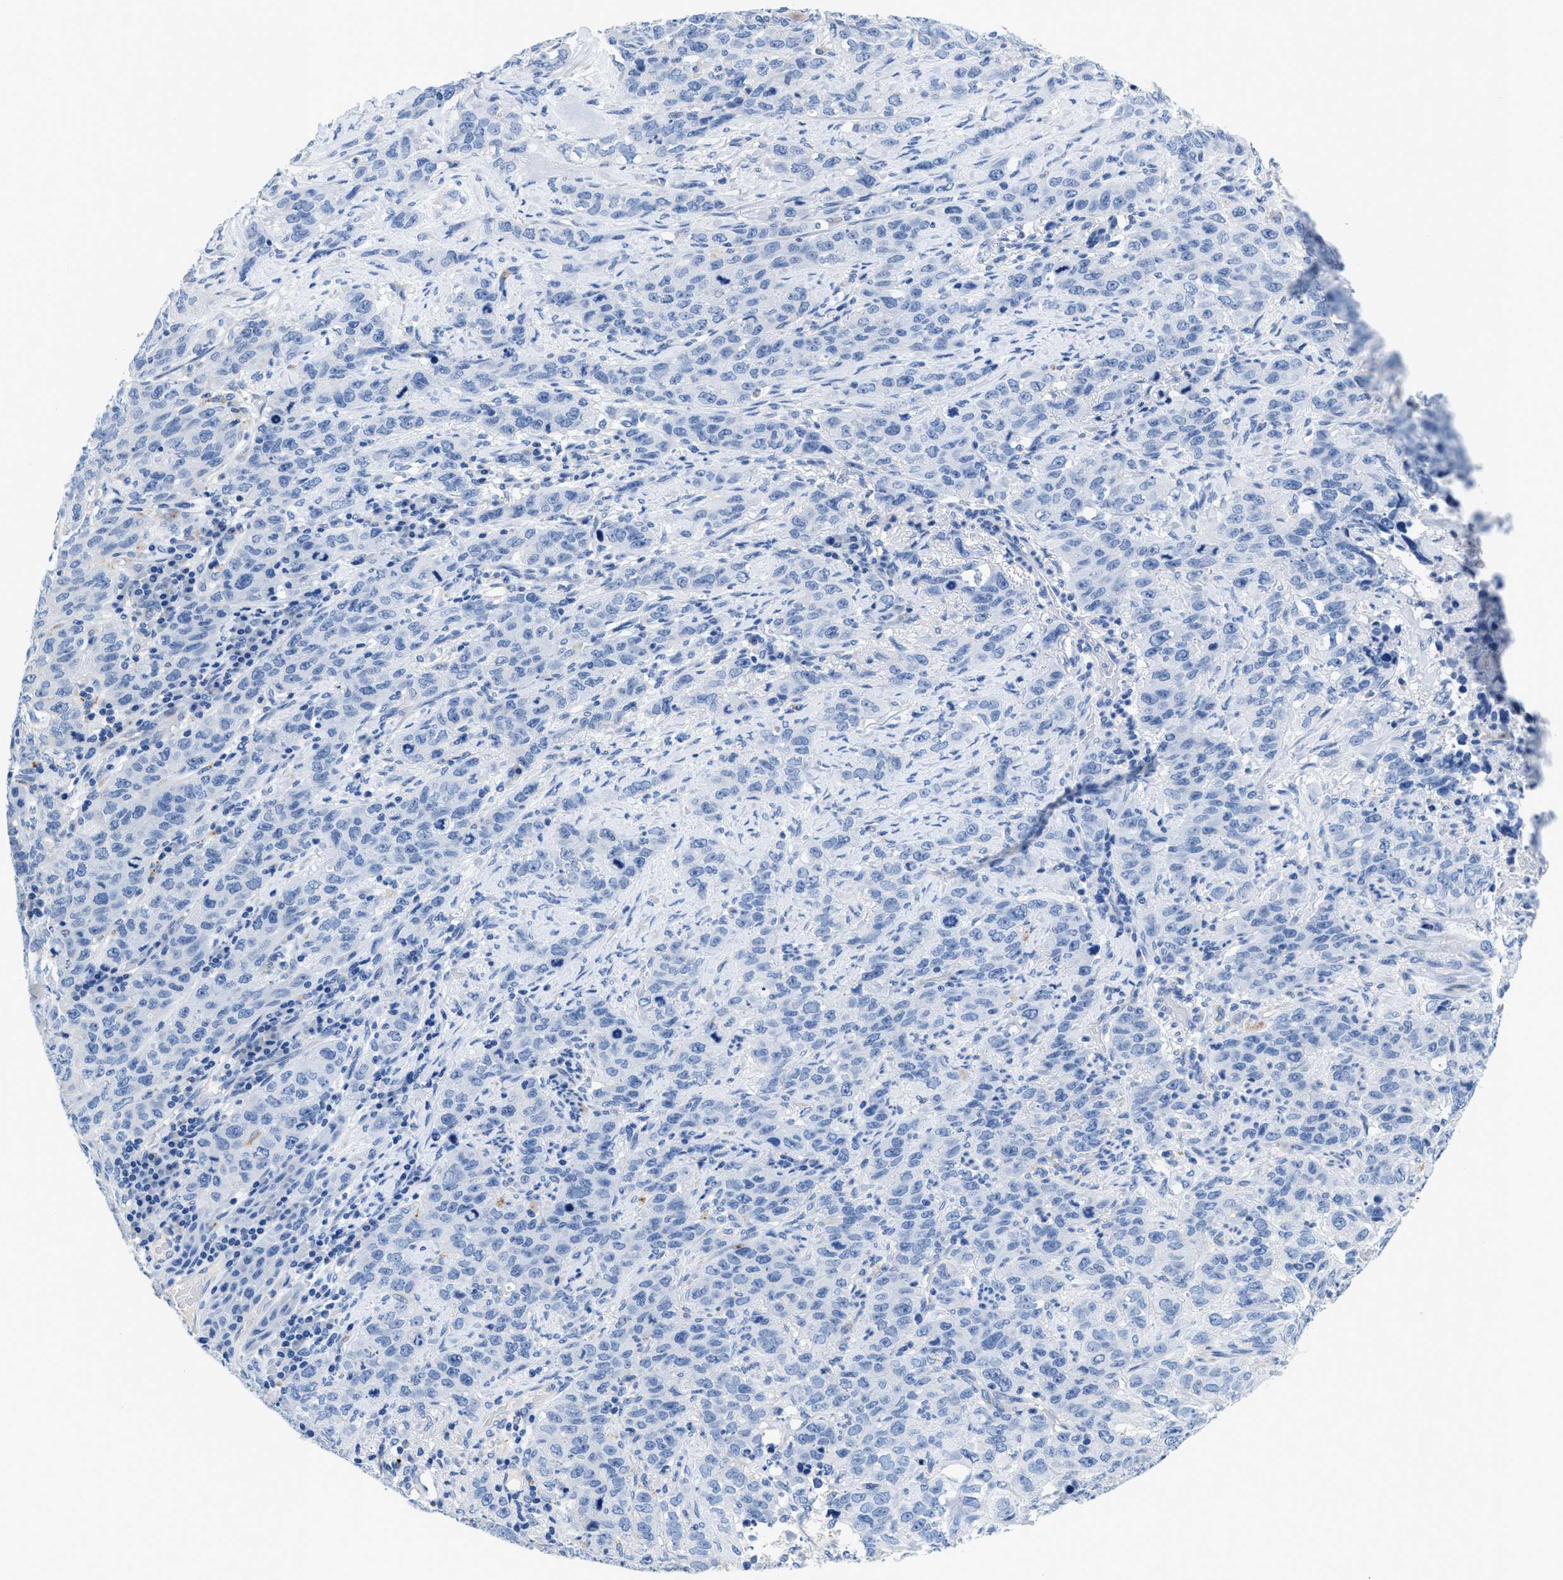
{"staining": {"intensity": "negative", "quantity": "none", "location": "none"}, "tissue": "stomach cancer", "cell_type": "Tumor cells", "image_type": "cancer", "snomed": [{"axis": "morphology", "description": "Adenocarcinoma, NOS"}, {"axis": "topography", "description": "Stomach"}], "caption": "DAB (3,3'-diaminobenzidine) immunohistochemical staining of stomach adenocarcinoma displays no significant staining in tumor cells.", "gene": "SLFN13", "patient": {"sex": "male", "age": 48}}